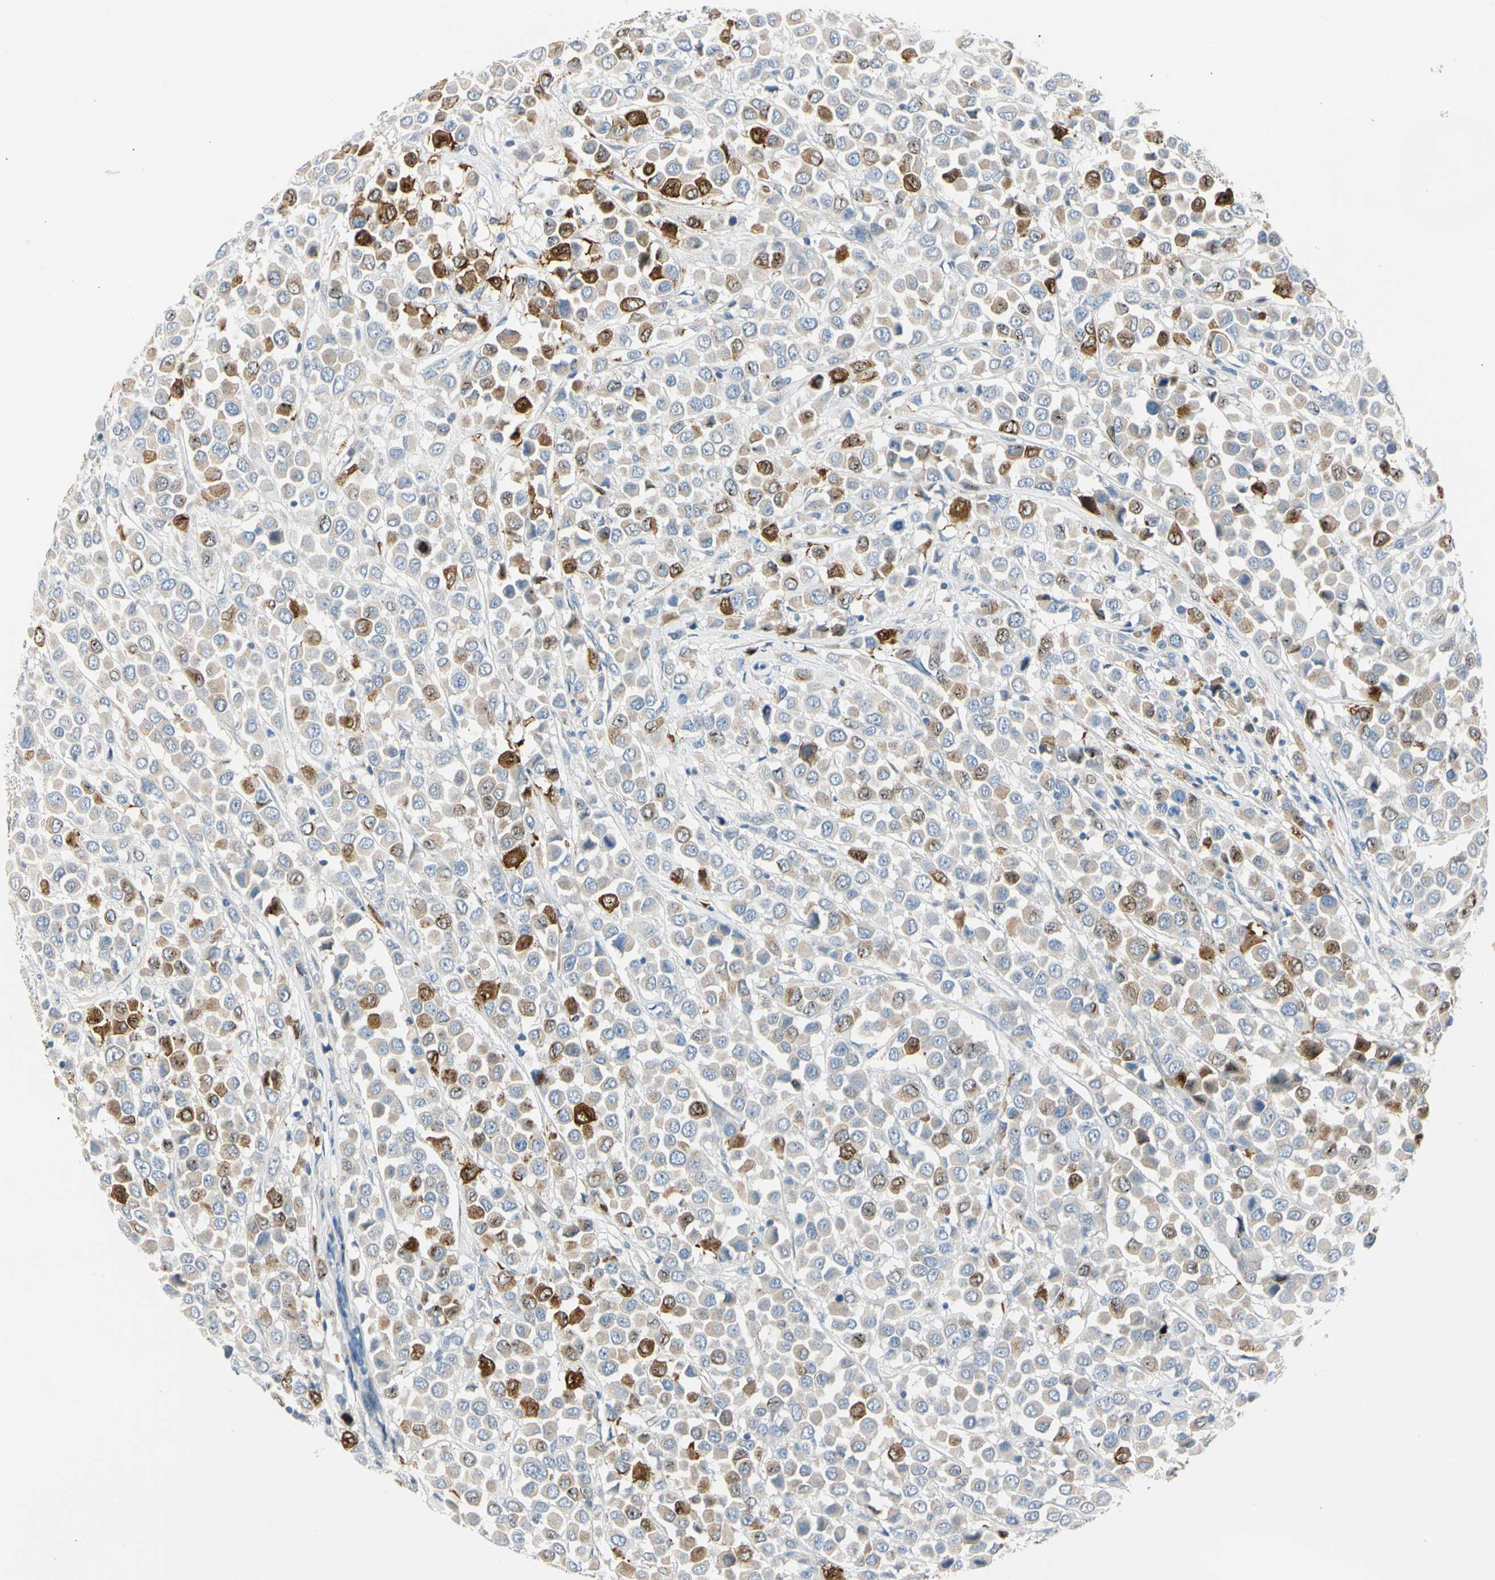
{"staining": {"intensity": "strong", "quantity": "<25%", "location": "cytoplasmic/membranous"}, "tissue": "breast cancer", "cell_type": "Tumor cells", "image_type": "cancer", "snomed": [{"axis": "morphology", "description": "Duct carcinoma"}, {"axis": "topography", "description": "Breast"}], "caption": "Protein staining of breast infiltrating ductal carcinoma tissue demonstrates strong cytoplasmic/membranous staining in approximately <25% of tumor cells.", "gene": "TRAF5", "patient": {"sex": "female", "age": 61}}